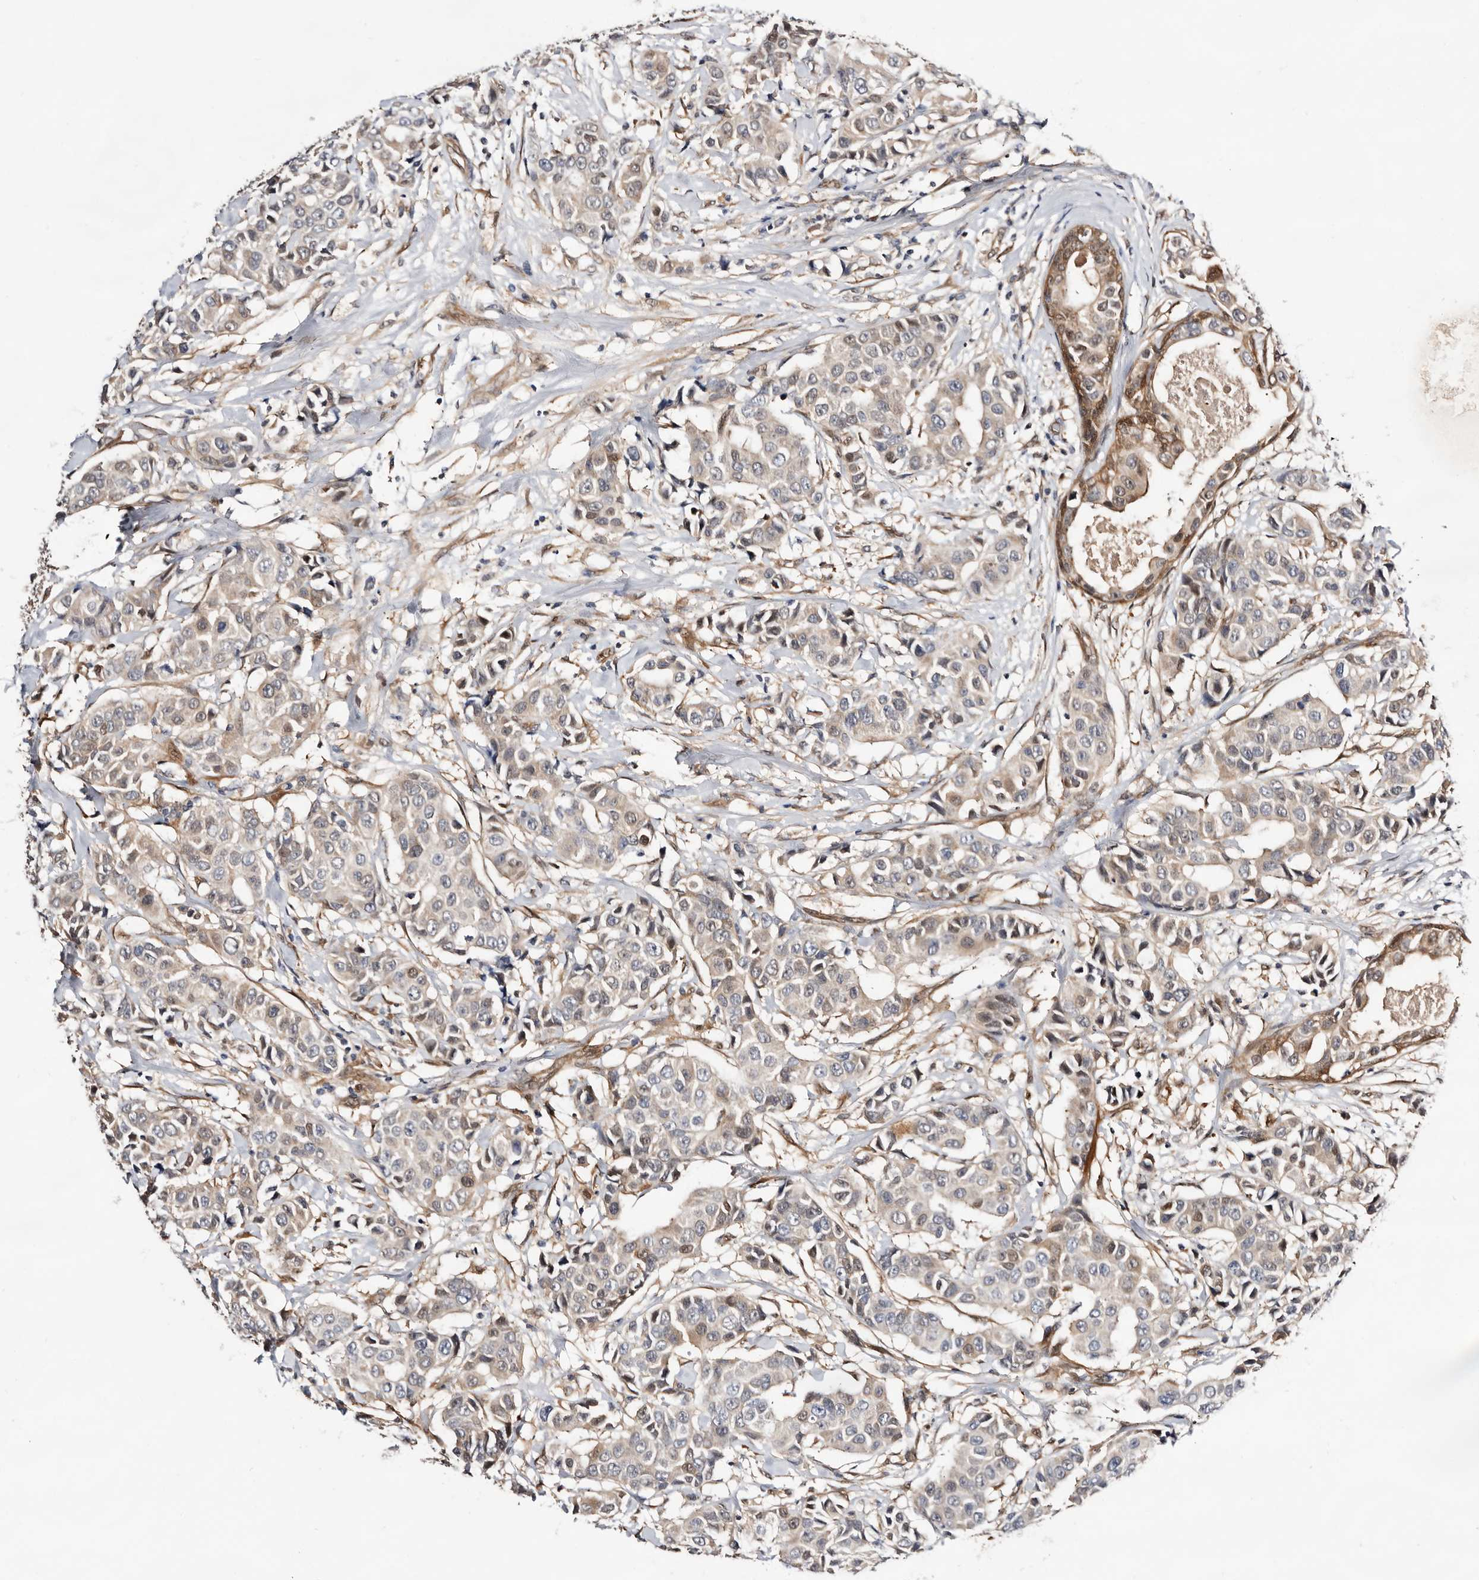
{"staining": {"intensity": "weak", "quantity": "<25%", "location": "cytoplasmic/membranous,nuclear"}, "tissue": "breast cancer", "cell_type": "Tumor cells", "image_type": "cancer", "snomed": [{"axis": "morphology", "description": "Normal tissue, NOS"}, {"axis": "morphology", "description": "Duct carcinoma"}, {"axis": "topography", "description": "Breast"}], "caption": "Breast cancer (intraductal carcinoma) was stained to show a protein in brown. There is no significant expression in tumor cells.", "gene": "TP53I3", "patient": {"sex": "female", "age": 39}}